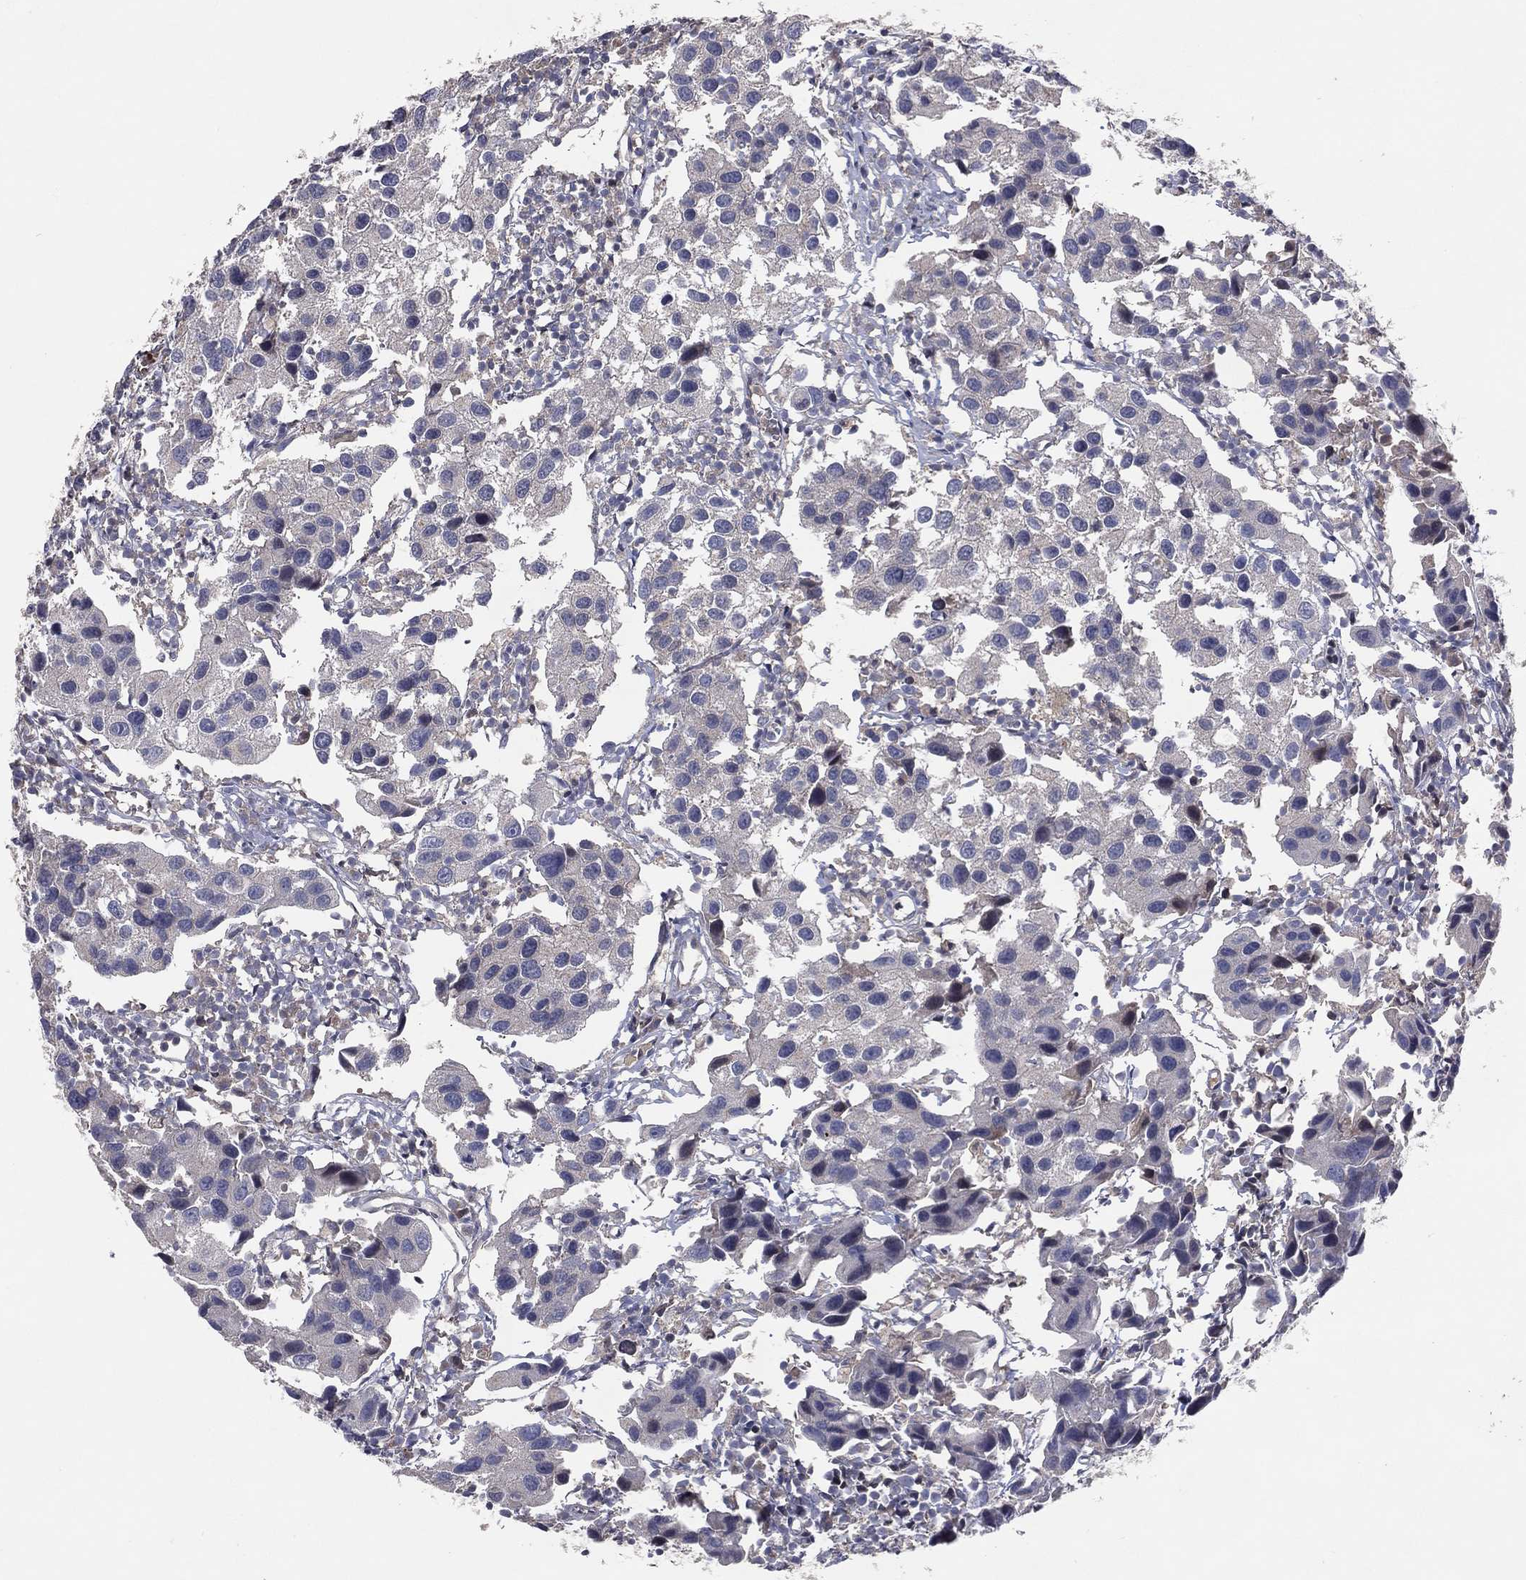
{"staining": {"intensity": "negative", "quantity": "none", "location": "none"}, "tissue": "urothelial cancer", "cell_type": "Tumor cells", "image_type": "cancer", "snomed": [{"axis": "morphology", "description": "Urothelial carcinoma, High grade"}, {"axis": "topography", "description": "Urinary bladder"}], "caption": "IHC micrograph of neoplastic tissue: urothelial carcinoma (high-grade) stained with DAB (3,3'-diaminobenzidine) displays no significant protein expression in tumor cells. The staining was performed using DAB (3,3'-diaminobenzidine) to visualize the protein expression in brown, while the nuclei were stained in blue with hematoxylin (Magnification: 20x).", "gene": "DNAH7", "patient": {"sex": "male", "age": 79}}